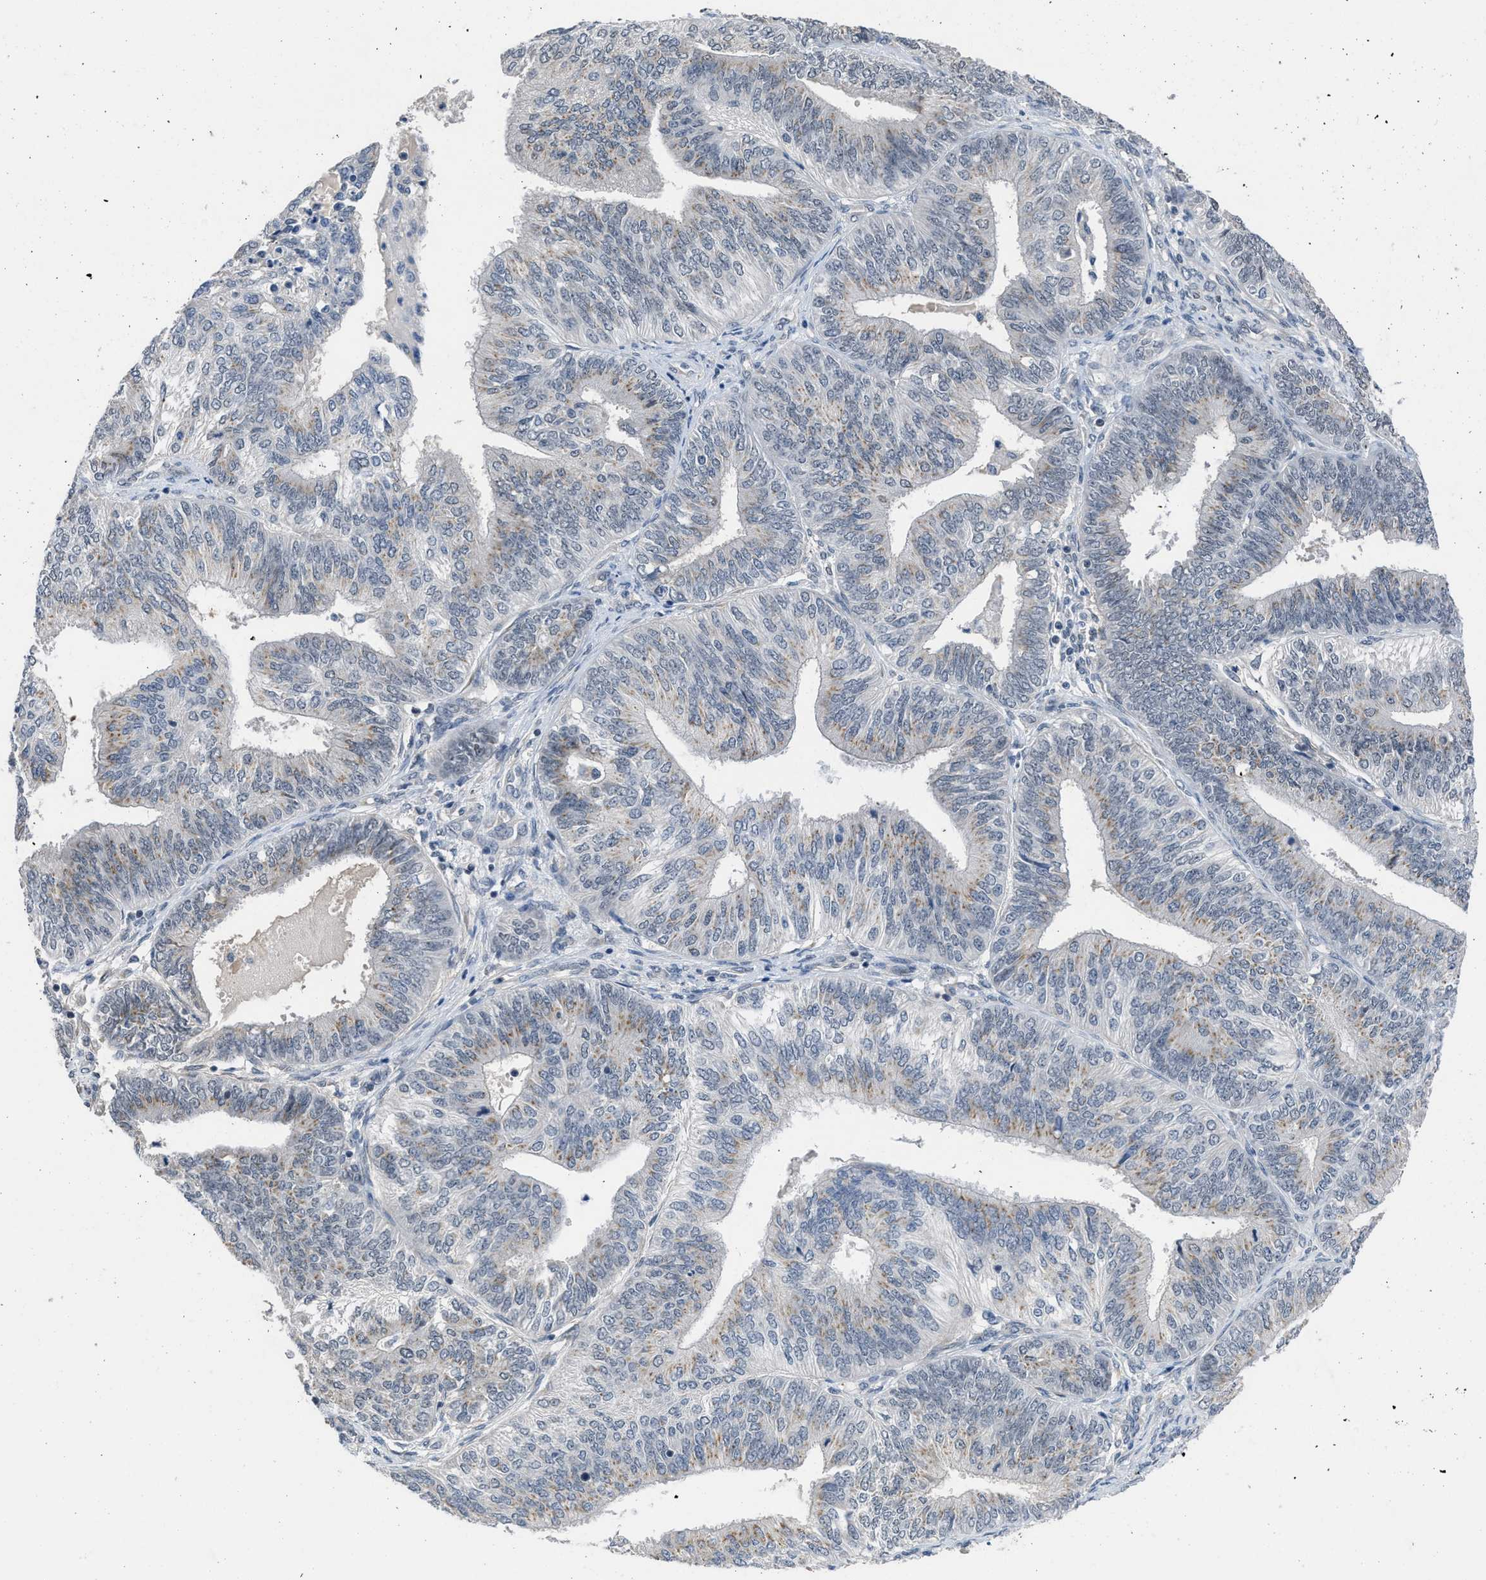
{"staining": {"intensity": "moderate", "quantity": "<25%", "location": "cytoplasmic/membranous"}, "tissue": "endometrial cancer", "cell_type": "Tumor cells", "image_type": "cancer", "snomed": [{"axis": "morphology", "description": "Adenocarcinoma, NOS"}, {"axis": "topography", "description": "Endometrium"}], "caption": "A high-resolution image shows IHC staining of adenocarcinoma (endometrial), which shows moderate cytoplasmic/membranous staining in about <25% of tumor cells.", "gene": "TERF2IP", "patient": {"sex": "female", "age": 58}}